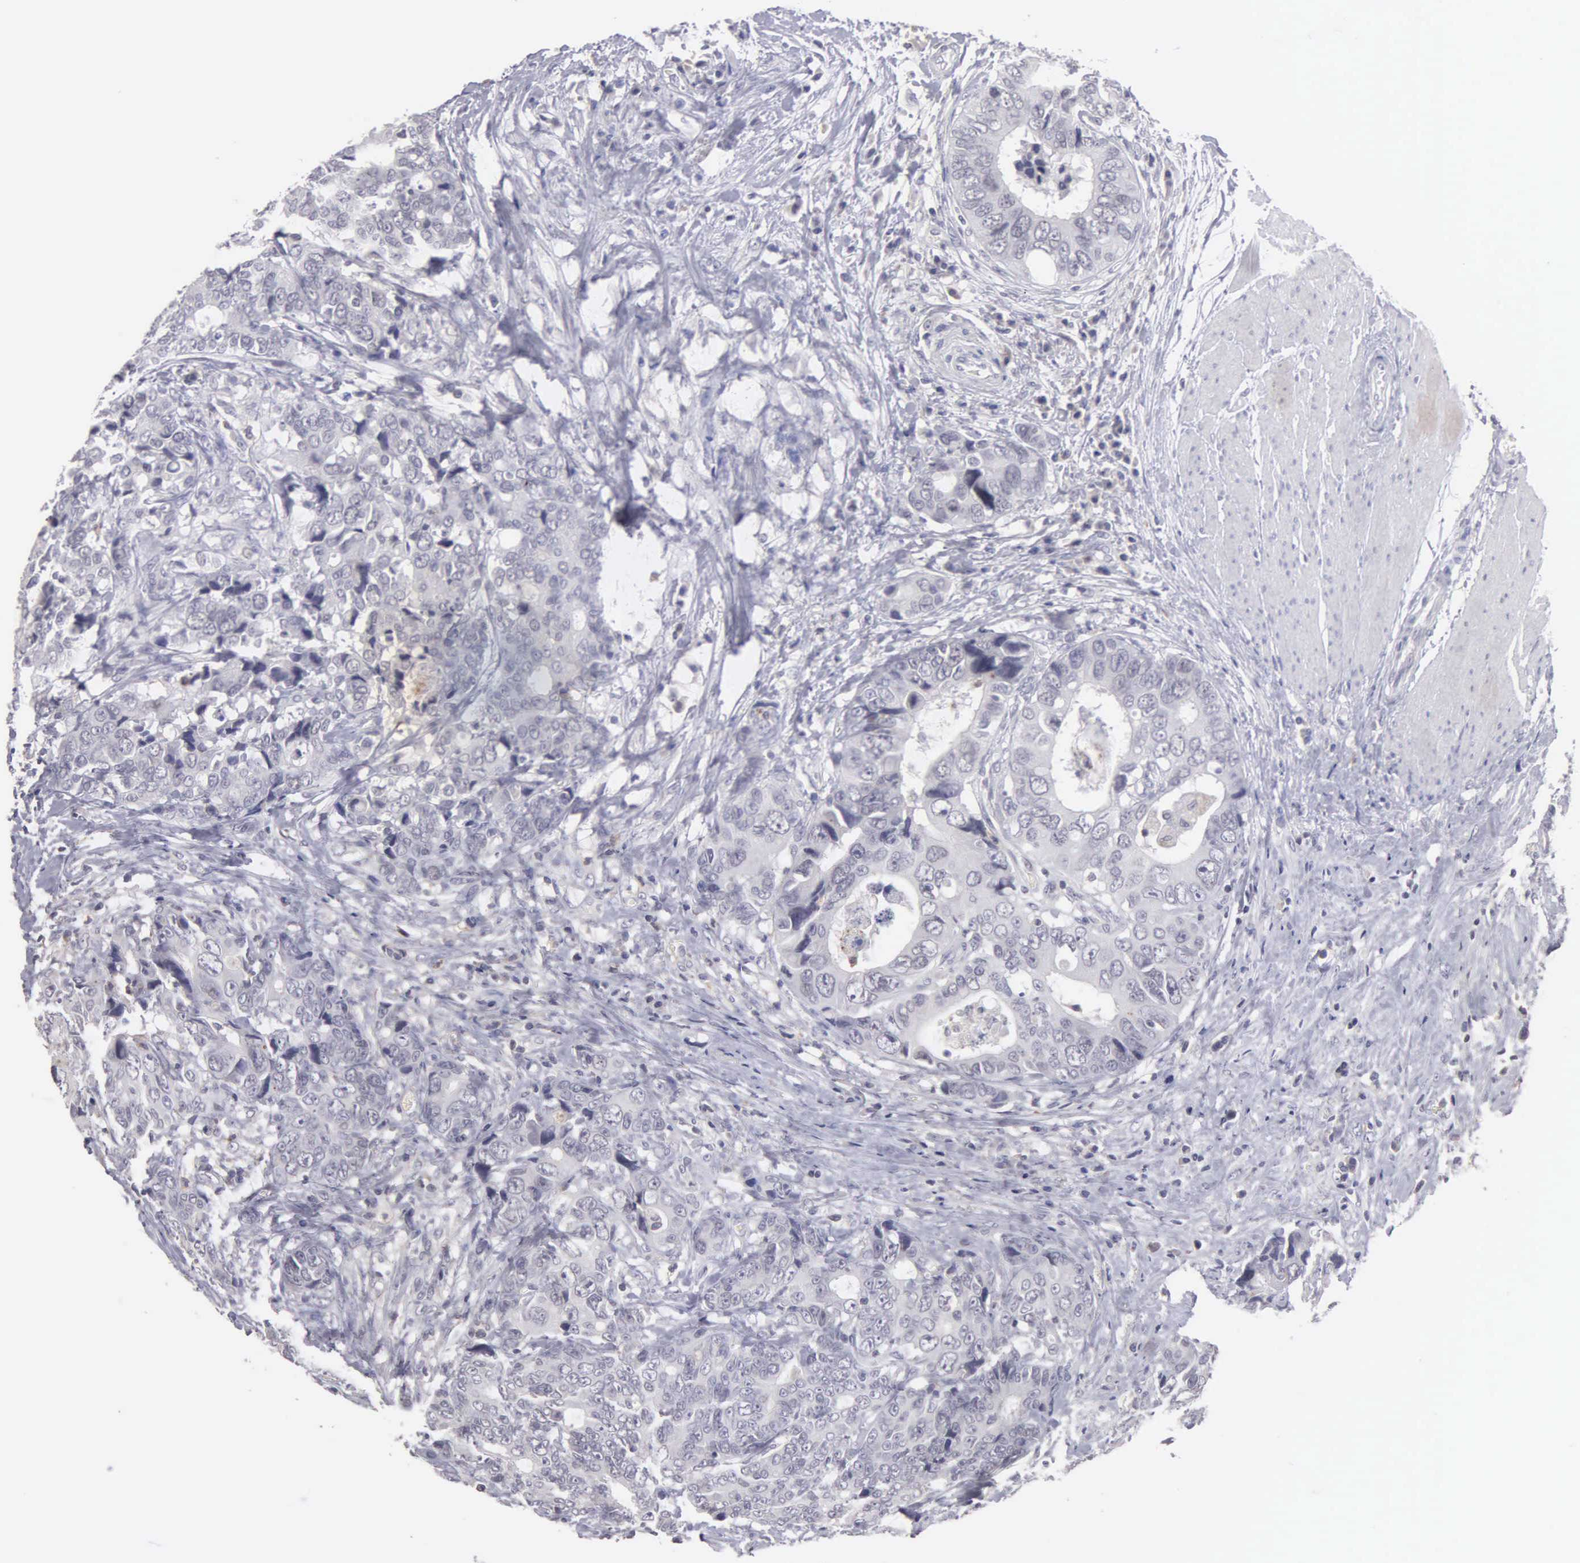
{"staining": {"intensity": "negative", "quantity": "none", "location": "none"}, "tissue": "colorectal cancer", "cell_type": "Tumor cells", "image_type": "cancer", "snomed": [{"axis": "morphology", "description": "Adenocarcinoma, NOS"}, {"axis": "topography", "description": "Rectum"}], "caption": "DAB immunohistochemical staining of colorectal cancer (adenocarcinoma) demonstrates no significant expression in tumor cells.", "gene": "BRD1", "patient": {"sex": "female", "age": 67}}